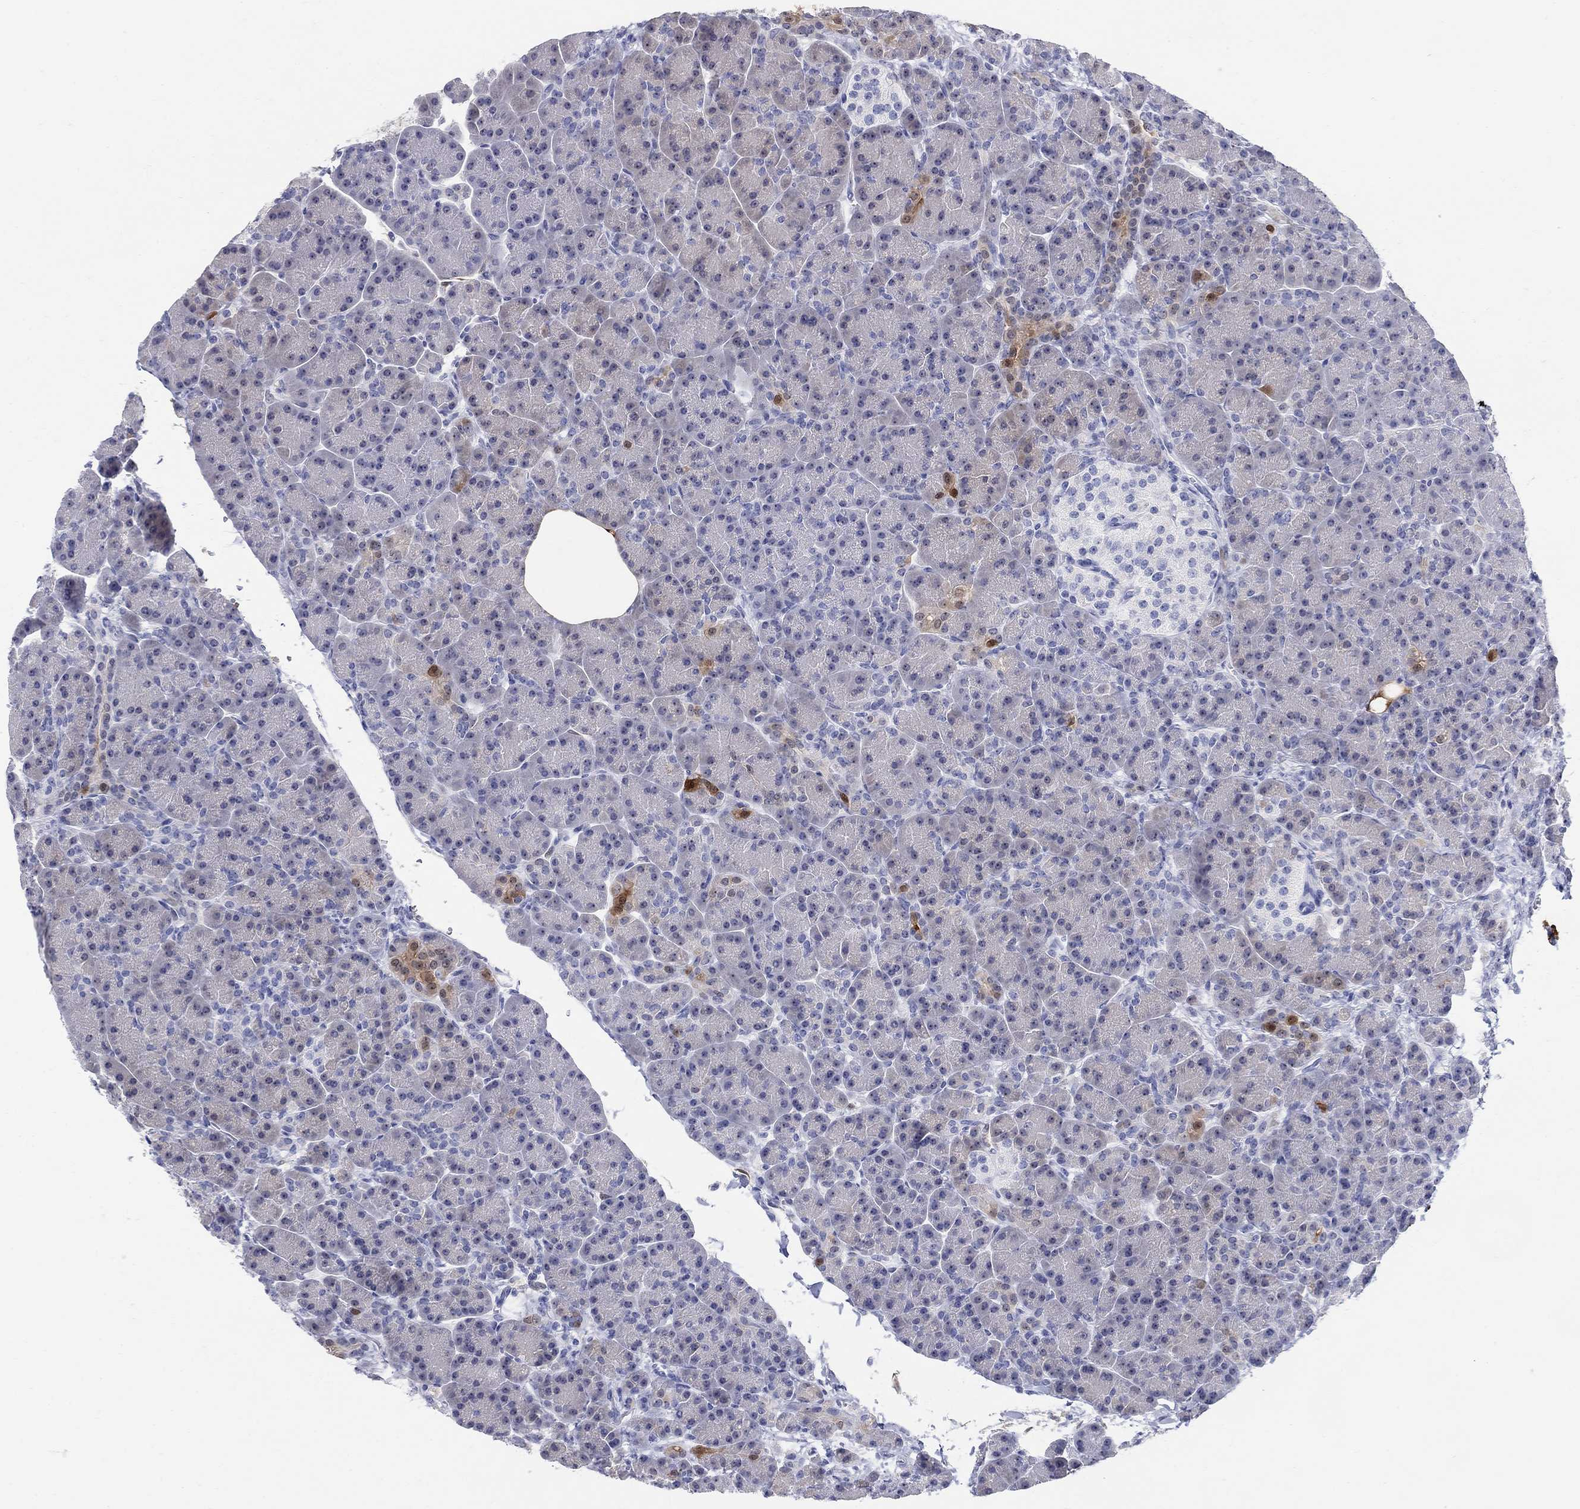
{"staining": {"intensity": "strong", "quantity": "<25%", "location": "cytoplasmic/membranous,nuclear"}, "tissue": "pancreas", "cell_type": "Exocrine glandular cells", "image_type": "normal", "snomed": [{"axis": "morphology", "description": "Normal tissue, NOS"}, {"axis": "topography", "description": "Pancreas"}], "caption": "This image displays unremarkable pancreas stained with immunohistochemistry to label a protein in brown. The cytoplasmic/membranous,nuclear of exocrine glandular cells show strong positivity for the protein. Nuclei are counter-stained blue.", "gene": "AKR1C1", "patient": {"sex": "female", "age": 63}}